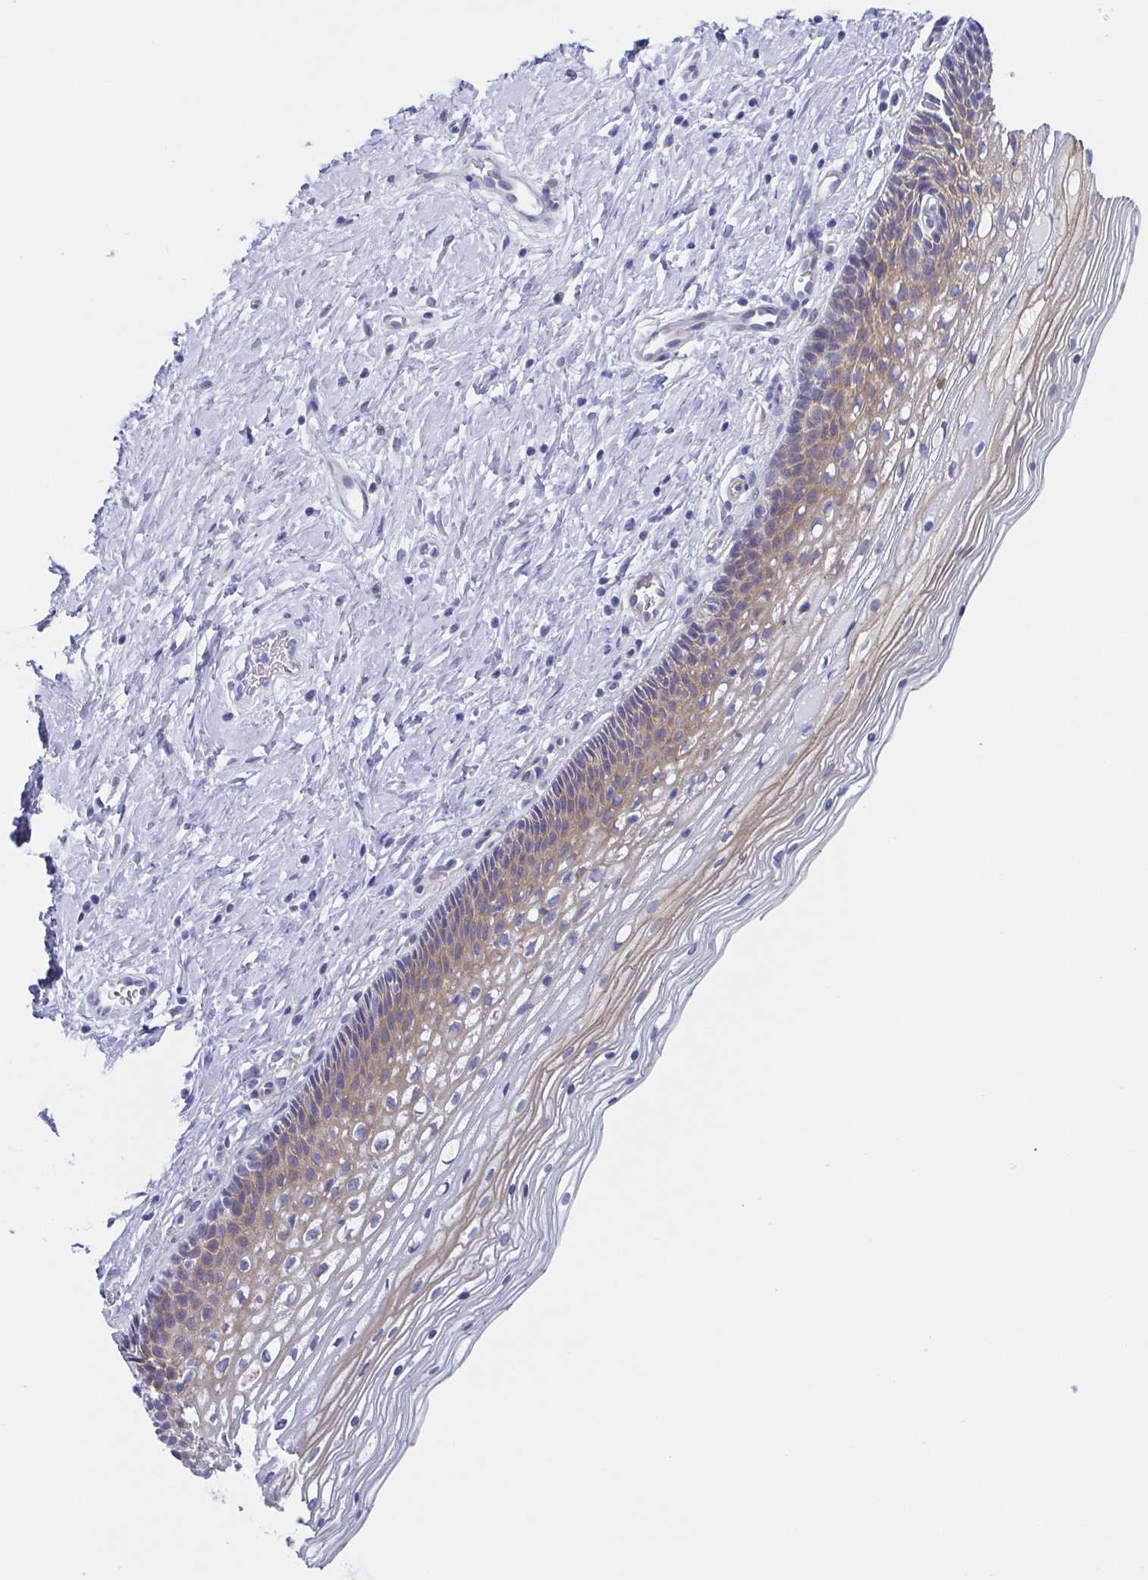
{"staining": {"intensity": "negative", "quantity": "none", "location": "none"}, "tissue": "cervix", "cell_type": "Glandular cells", "image_type": "normal", "snomed": [{"axis": "morphology", "description": "Normal tissue, NOS"}, {"axis": "topography", "description": "Cervix"}], "caption": "This is a image of immunohistochemistry (IHC) staining of unremarkable cervix, which shows no staining in glandular cells. (DAB IHC visualized using brightfield microscopy, high magnification).", "gene": "DYNC1I1", "patient": {"sex": "female", "age": 34}}